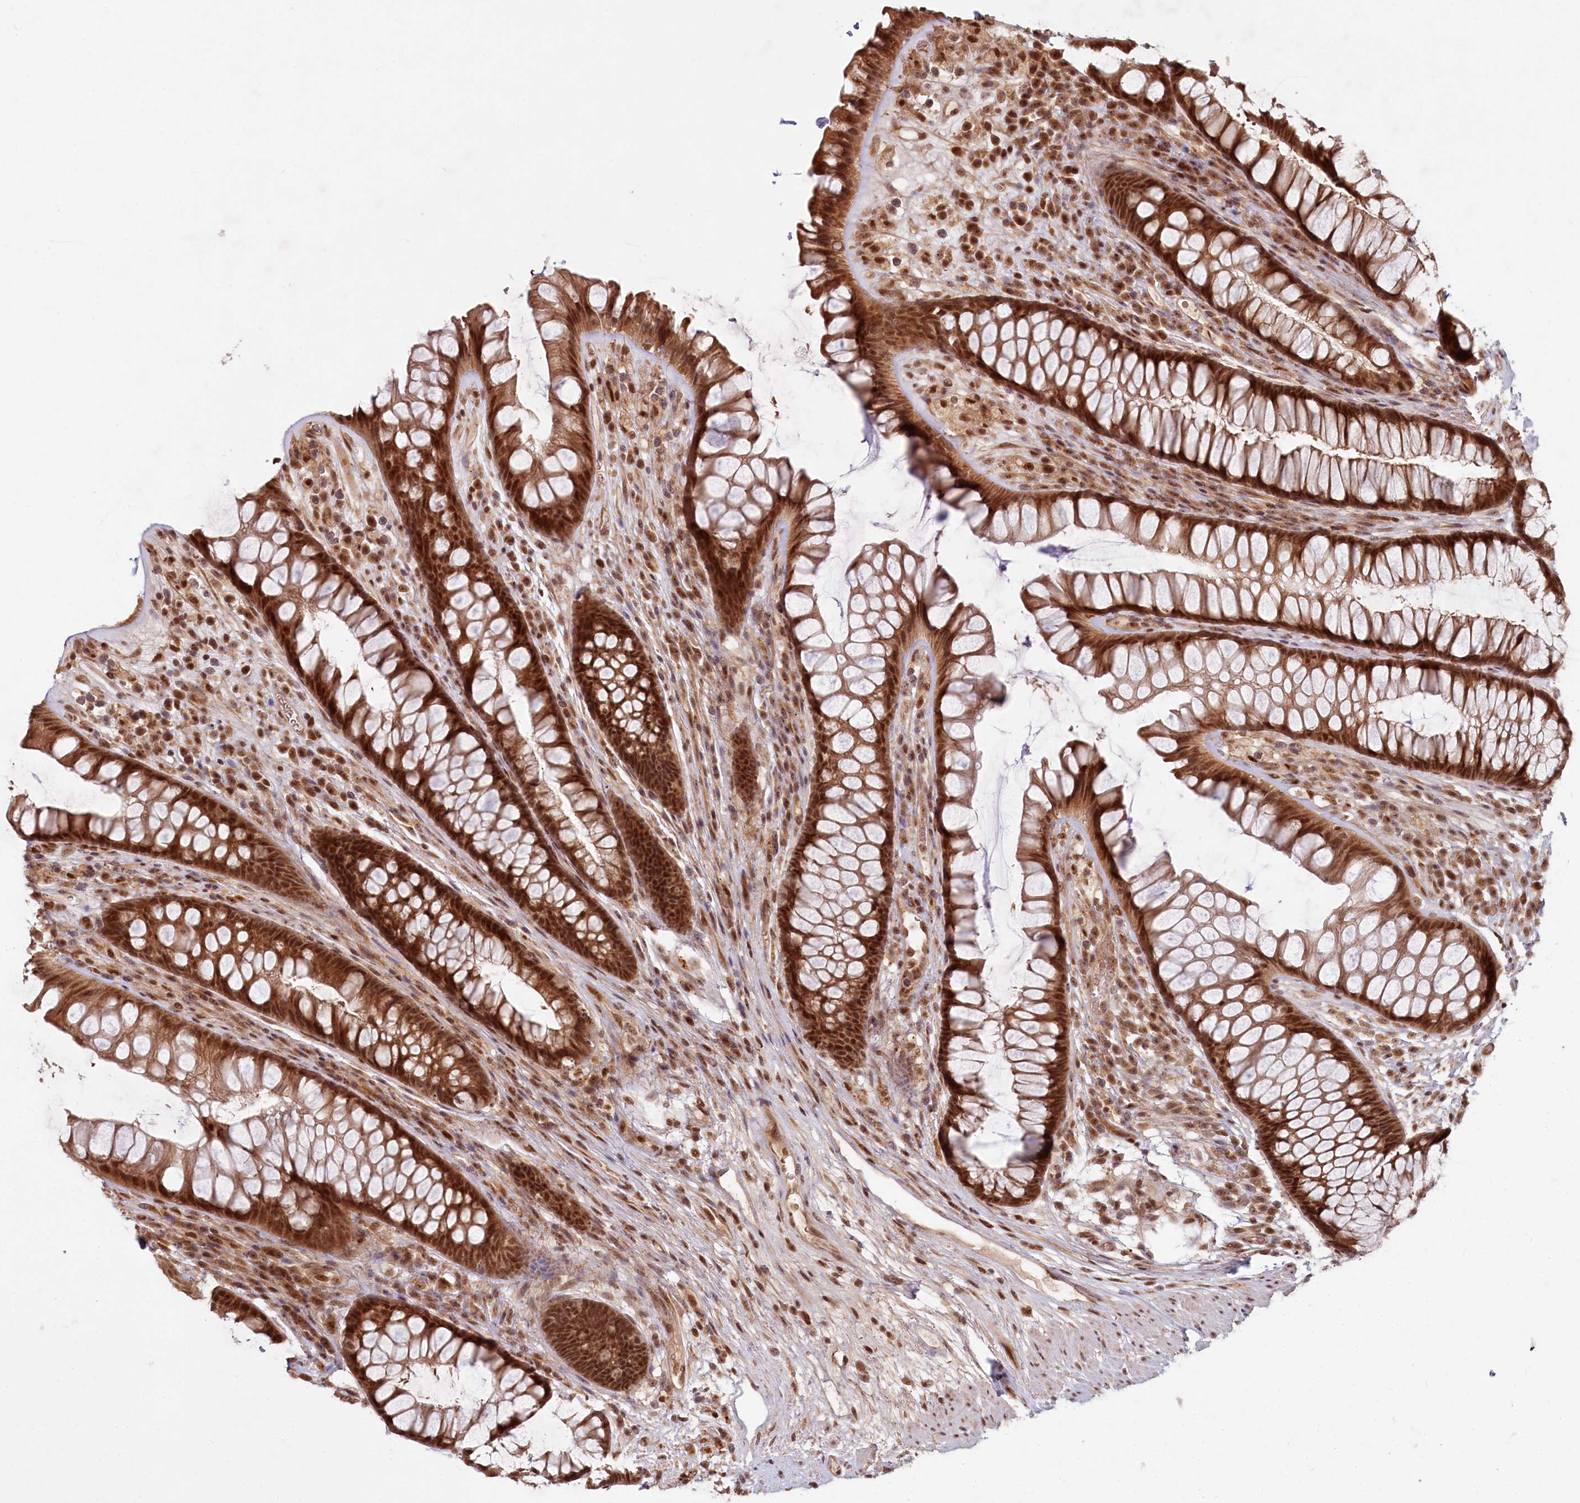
{"staining": {"intensity": "strong", "quantity": ">75%", "location": "cytoplasmic/membranous,nuclear"}, "tissue": "rectum", "cell_type": "Glandular cells", "image_type": "normal", "snomed": [{"axis": "morphology", "description": "Normal tissue, NOS"}, {"axis": "topography", "description": "Rectum"}], "caption": "Rectum stained with immunohistochemistry (IHC) demonstrates strong cytoplasmic/membranous,nuclear positivity in about >75% of glandular cells. The staining was performed using DAB to visualize the protein expression in brown, while the nuclei were stained in blue with hematoxylin (Magnification: 20x).", "gene": "WAPL", "patient": {"sex": "male", "age": 74}}